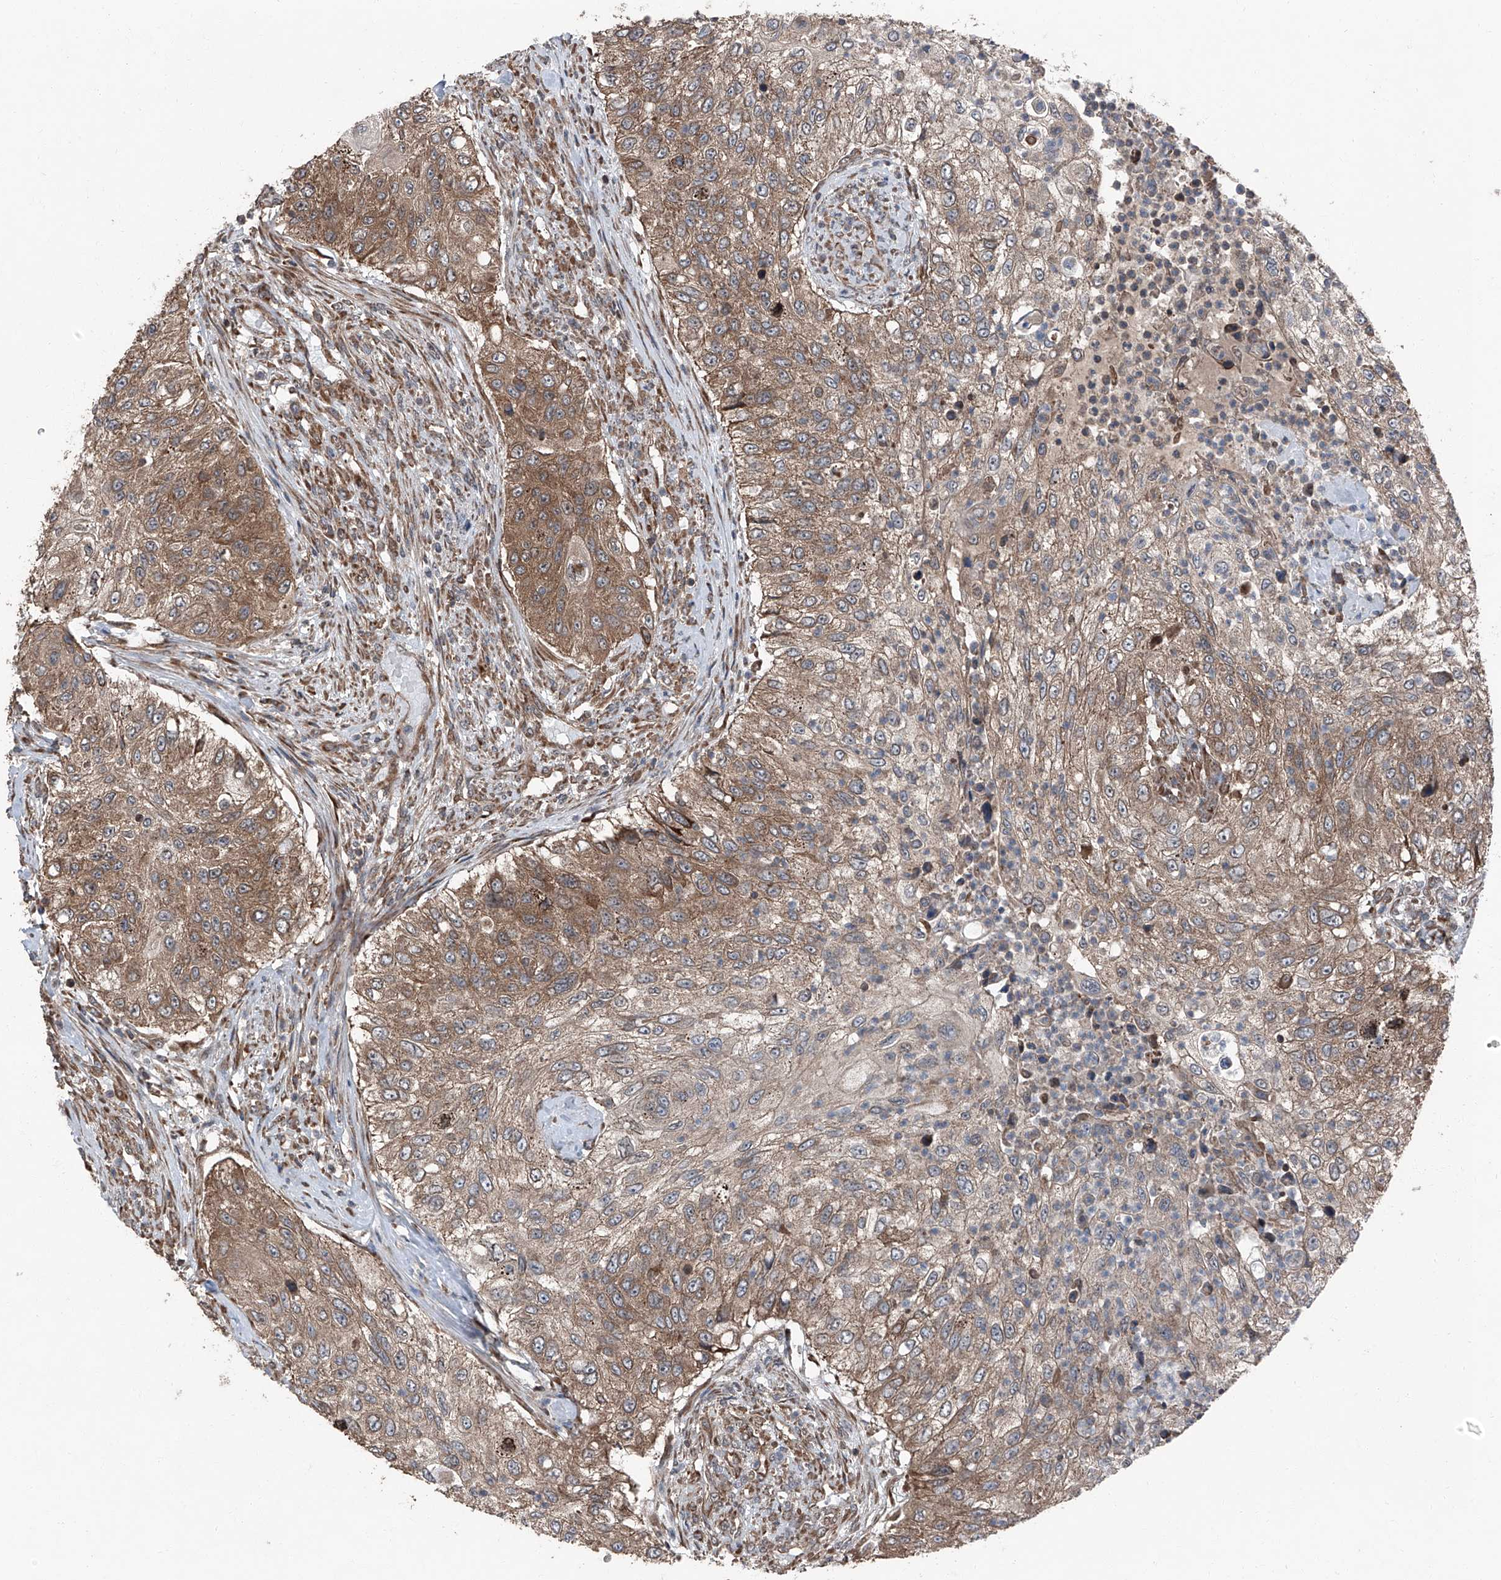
{"staining": {"intensity": "moderate", "quantity": "25%-75%", "location": "cytoplasmic/membranous"}, "tissue": "urothelial cancer", "cell_type": "Tumor cells", "image_type": "cancer", "snomed": [{"axis": "morphology", "description": "Urothelial carcinoma, High grade"}, {"axis": "topography", "description": "Urinary bladder"}], "caption": "A photomicrograph of urothelial carcinoma (high-grade) stained for a protein reveals moderate cytoplasmic/membranous brown staining in tumor cells.", "gene": "LIMK1", "patient": {"sex": "female", "age": 60}}